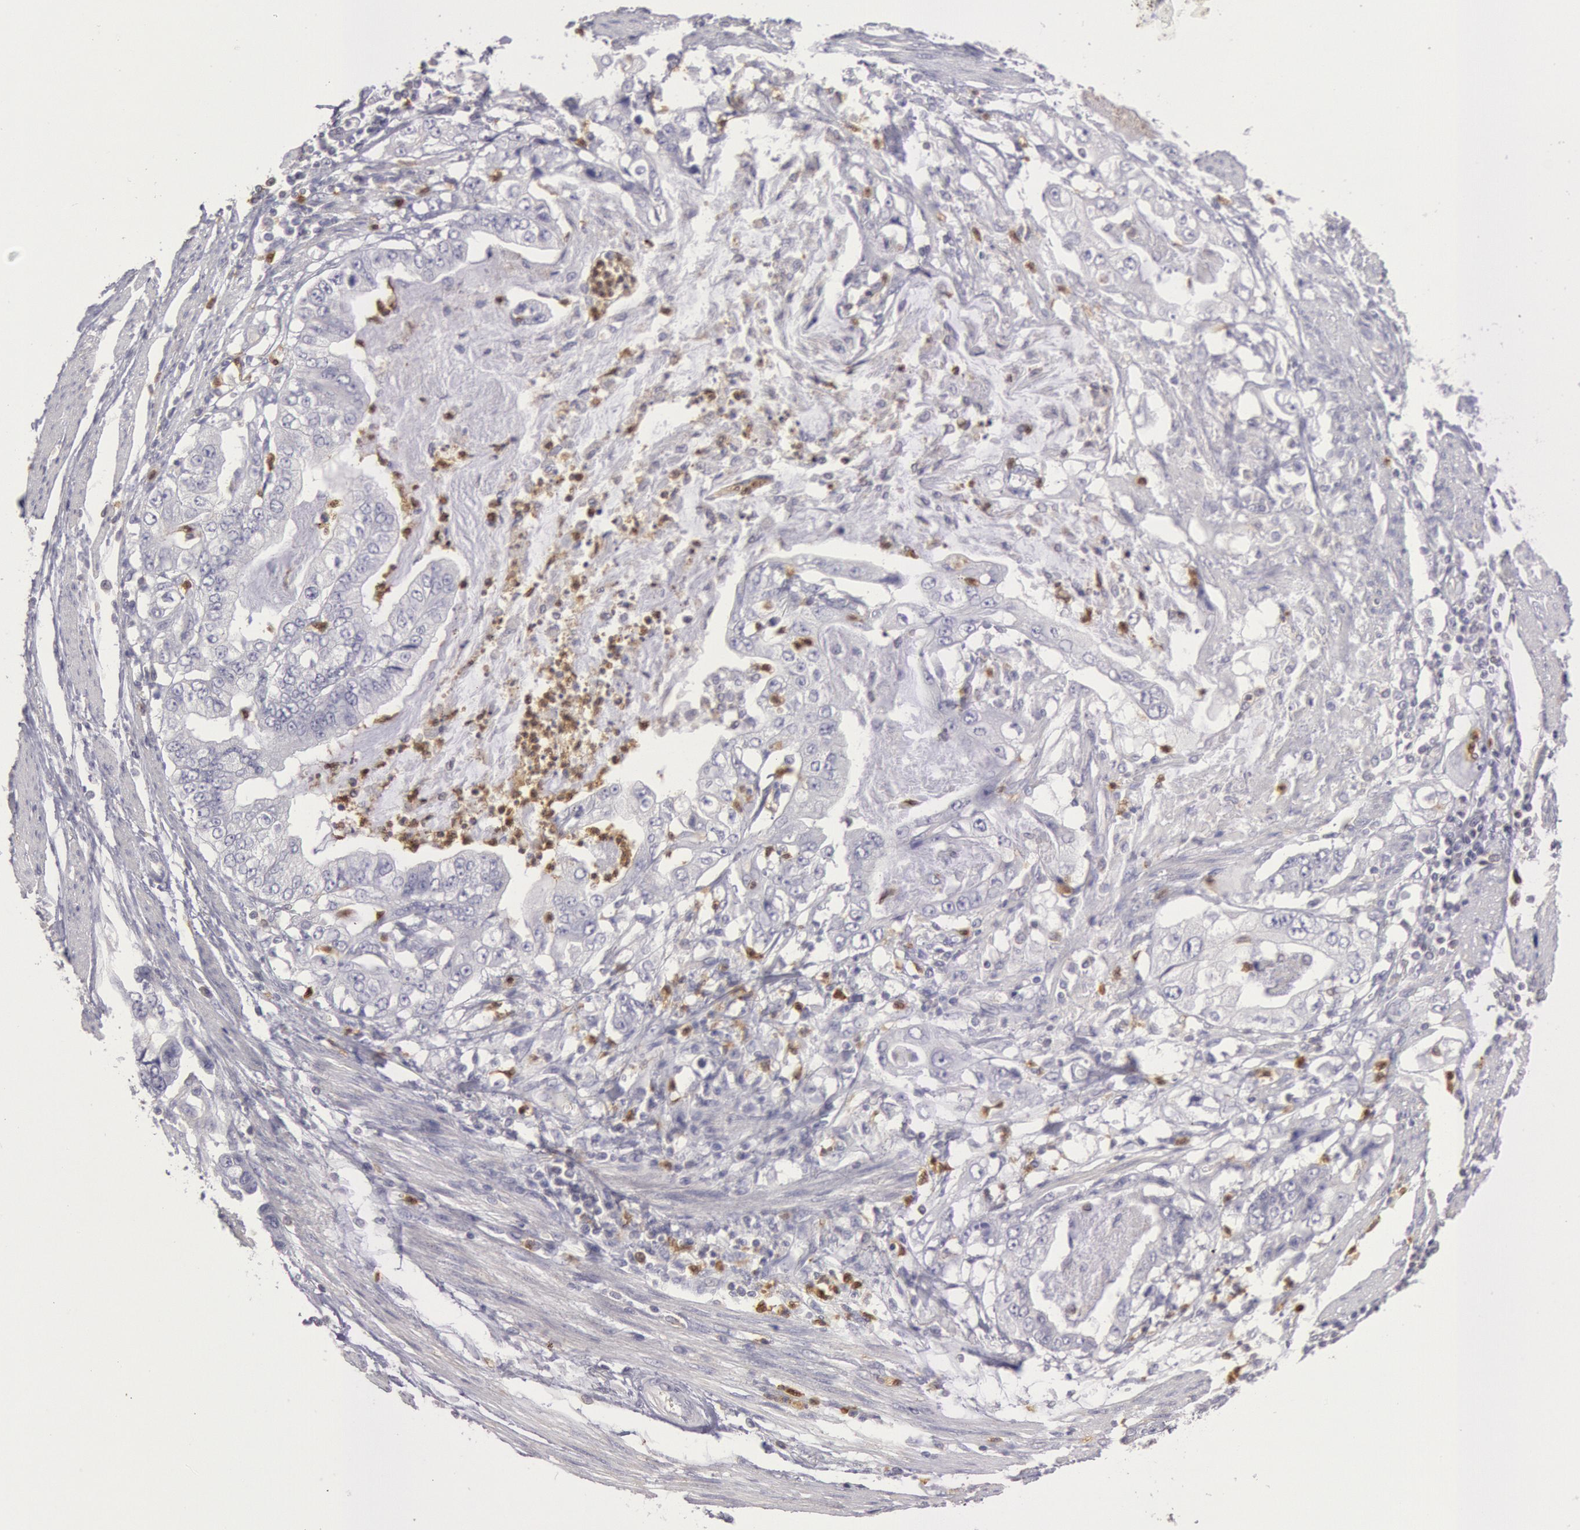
{"staining": {"intensity": "negative", "quantity": "none", "location": "none"}, "tissue": "stomach cancer", "cell_type": "Tumor cells", "image_type": "cancer", "snomed": [{"axis": "morphology", "description": "Adenocarcinoma, NOS"}, {"axis": "topography", "description": "Pancreas"}, {"axis": "topography", "description": "Stomach, upper"}], "caption": "High power microscopy image of an immunohistochemistry (IHC) histopathology image of stomach adenocarcinoma, revealing no significant expression in tumor cells. (DAB immunohistochemistry (IHC), high magnification).", "gene": "RAB27A", "patient": {"sex": "male", "age": 77}}